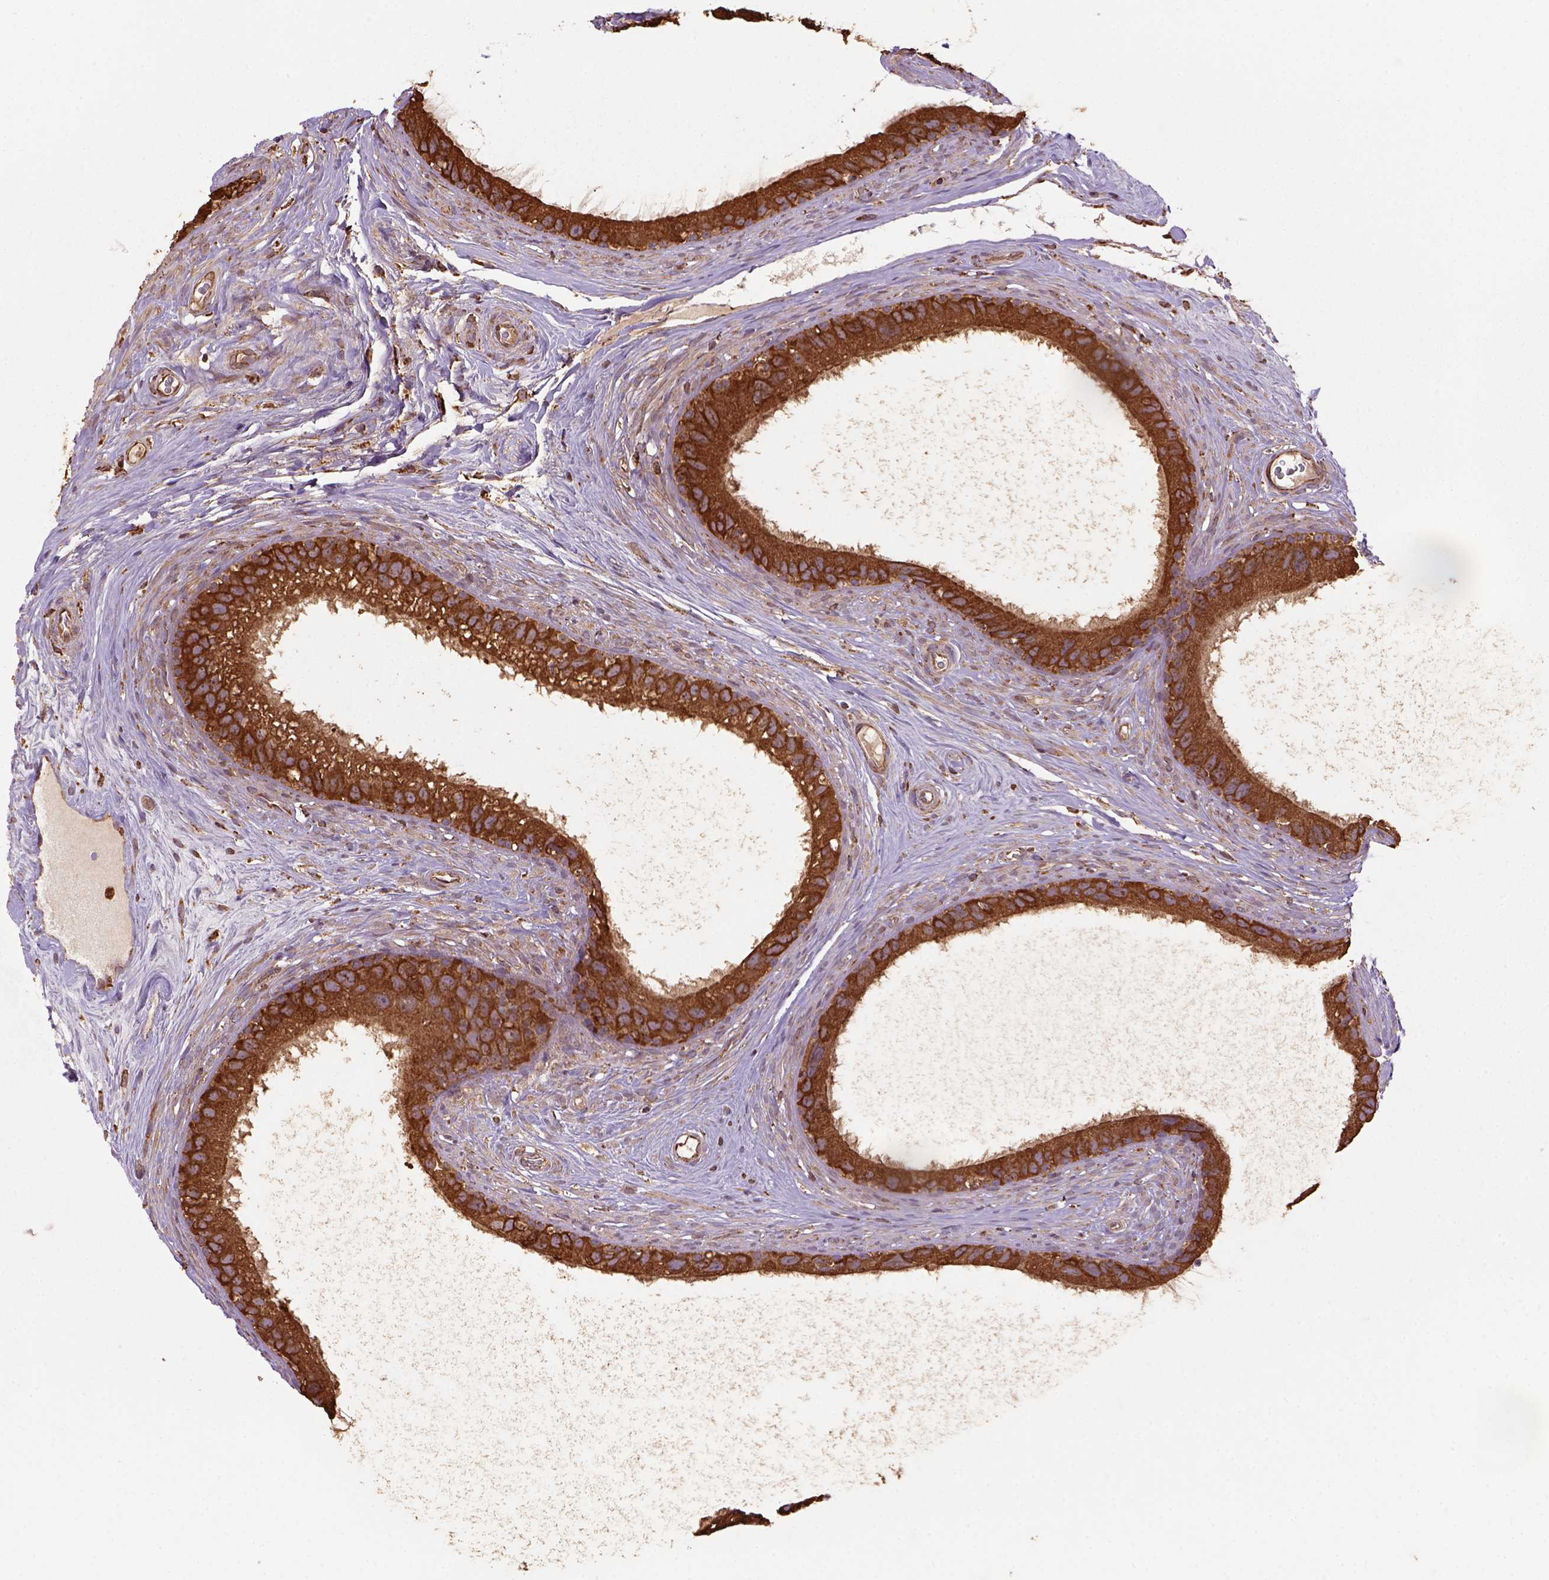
{"staining": {"intensity": "strong", "quantity": ">75%", "location": "cytoplasmic/membranous"}, "tissue": "epididymis", "cell_type": "Glandular cells", "image_type": "normal", "snomed": [{"axis": "morphology", "description": "Normal tissue, NOS"}, {"axis": "topography", "description": "Epididymis"}], "caption": "Epididymis was stained to show a protein in brown. There is high levels of strong cytoplasmic/membranous positivity in approximately >75% of glandular cells. (brown staining indicates protein expression, while blue staining denotes nuclei).", "gene": "MAPK8IP3", "patient": {"sex": "male", "age": 59}}